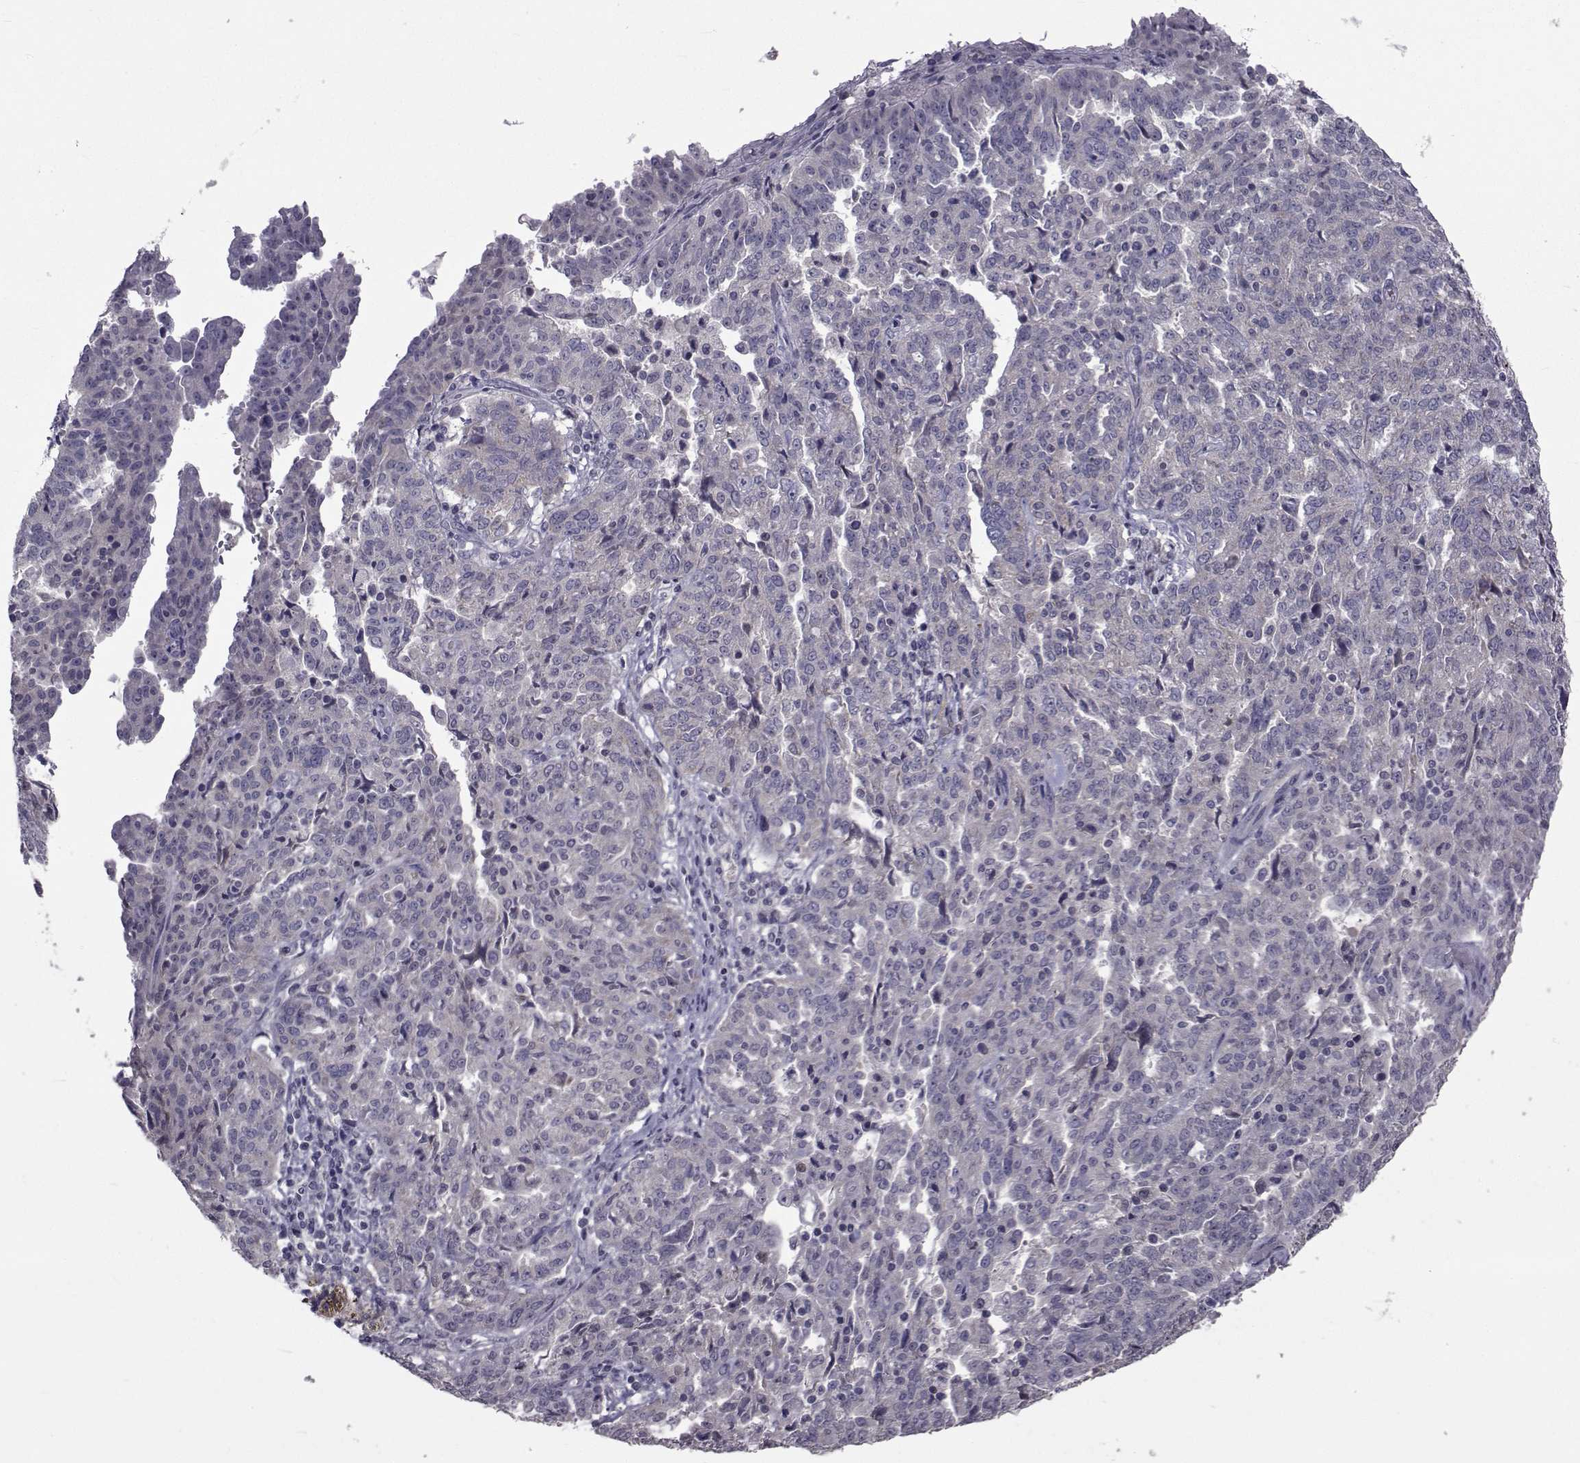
{"staining": {"intensity": "negative", "quantity": "none", "location": "none"}, "tissue": "ovarian cancer", "cell_type": "Tumor cells", "image_type": "cancer", "snomed": [{"axis": "morphology", "description": "Cystadenocarcinoma, serous, NOS"}, {"axis": "topography", "description": "Ovary"}], "caption": "Histopathology image shows no protein staining in tumor cells of ovarian cancer (serous cystadenocarcinoma) tissue. (DAB (3,3'-diaminobenzidine) immunohistochemistry (IHC), high magnification).", "gene": "CFAP74", "patient": {"sex": "female", "age": 67}}